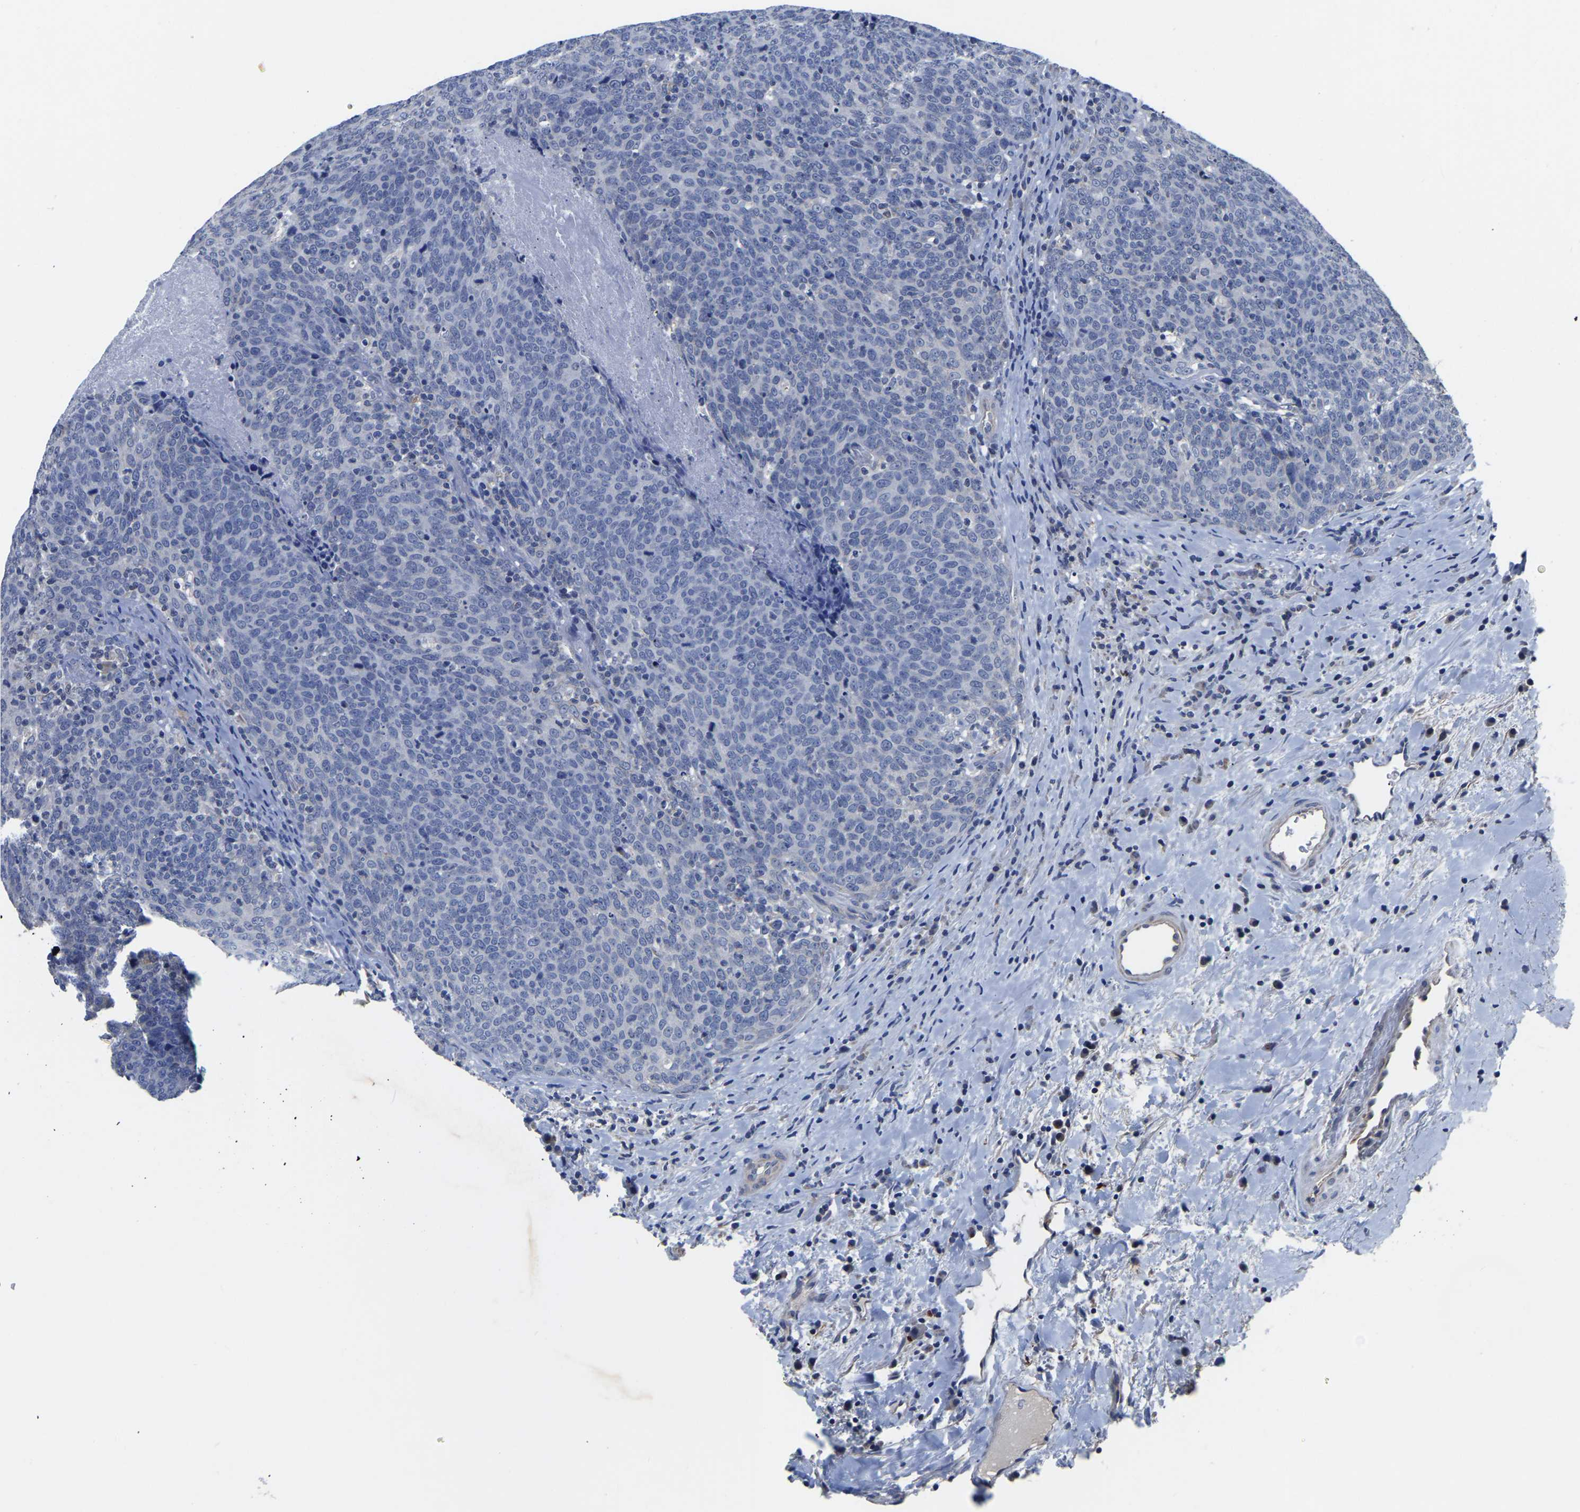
{"staining": {"intensity": "negative", "quantity": "none", "location": "none"}, "tissue": "head and neck cancer", "cell_type": "Tumor cells", "image_type": "cancer", "snomed": [{"axis": "morphology", "description": "Squamous cell carcinoma, NOS"}, {"axis": "morphology", "description": "Squamous cell carcinoma, metastatic, NOS"}, {"axis": "topography", "description": "Lymph node"}, {"axis": "topography", "description": "Head-Neck"}], "caption": "Image shows no protein staining in tumor cells of metastatic squamous cell carcinoma (head and neck) tissue.", "gene": "FGD5", "patient": {"sex": "male", "age": 62}}